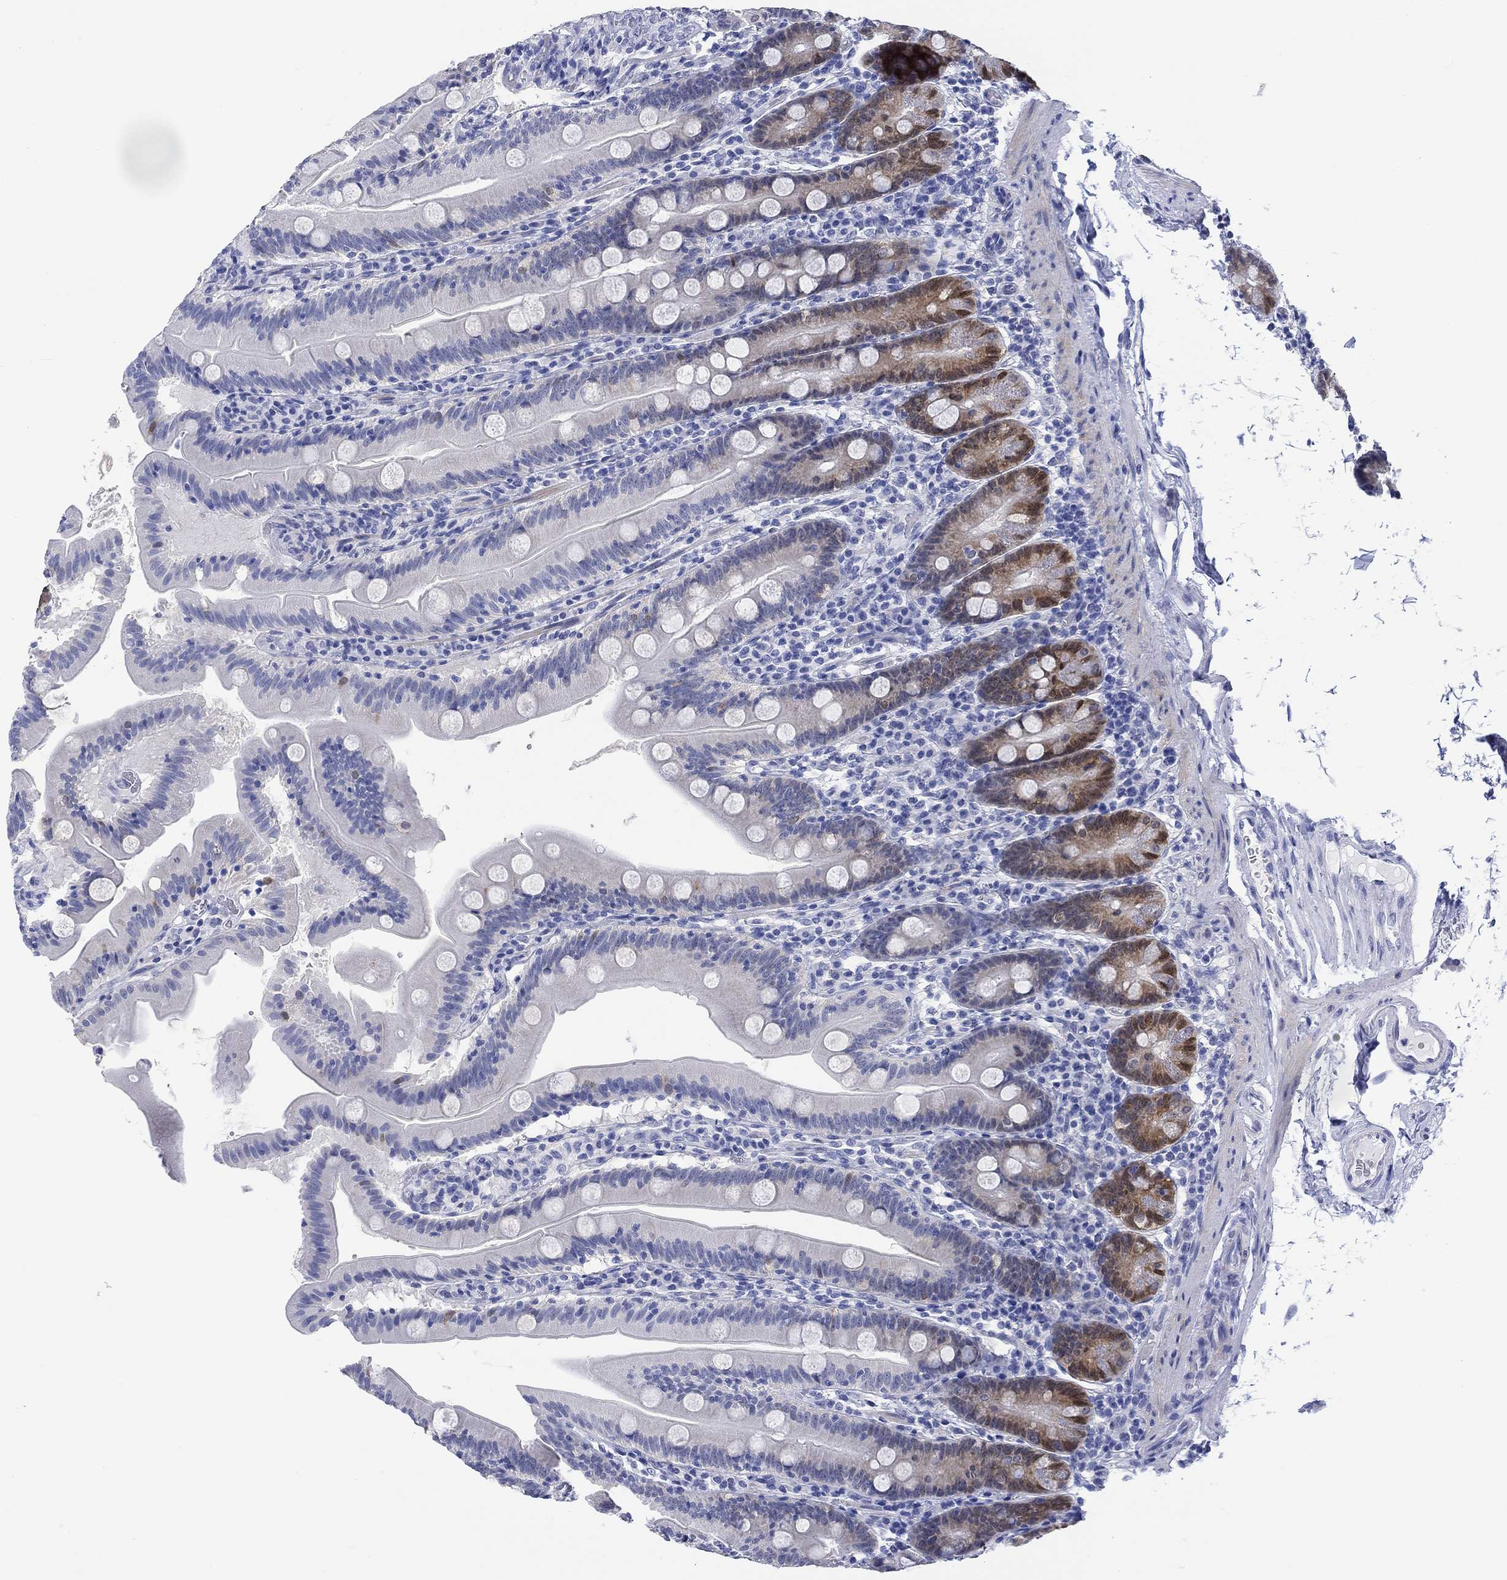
{"staining": {"intensity": "strong", "quantity": "<25%", "location": "cytoplasmic/membranous,nuclear"}, "tissue": "small intestine", "cell_type": "Glandular cells", "image_type": "normal", "snomed": [{"axis": "morphology", "description": "Normal tissue, NOS"}, {"axis": "topography", "description": "Small intestine"}], "caption": "High-power microscopy captured an IHC histopathology image of unremarkable small intestine, revealing strong cytoplasmic/membranous,nuclear staining in about <25% of glandular cells.", "gene": "MSI1", "patient": {"sex": "male", "age": 37}}